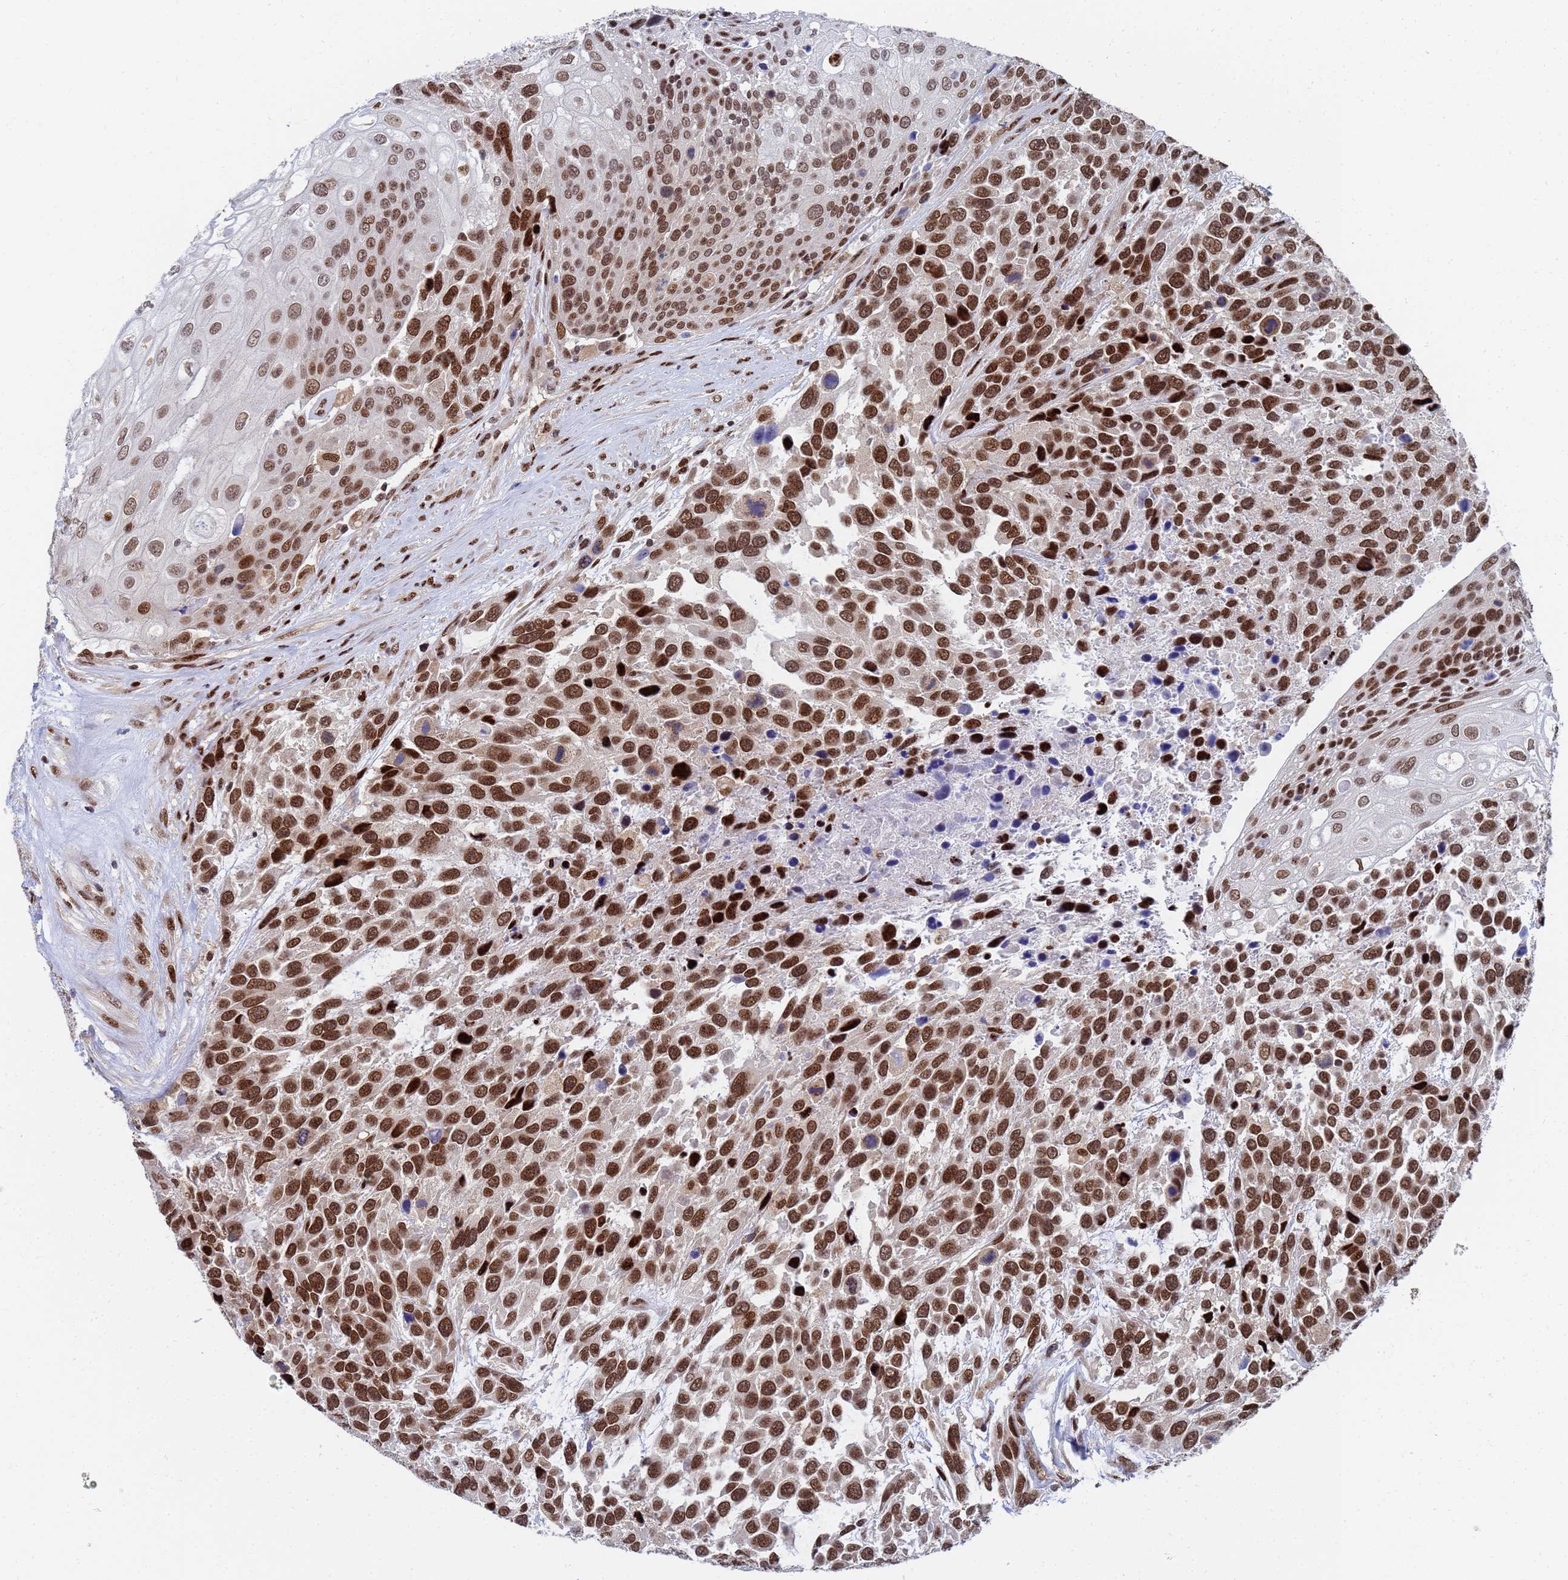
{"staining": {"intensity": "strong", "quantity": ">75%", "location": "nuclear"}, "tissue": "urothelial cancer", "cell_type": "Tumor cells", "image_type": "cancer", "snomed": [{"axis": "morphology", "description": "Urothelial carcinoma, High grade"}, {"axis": "topography", "description": "Urinary bladder"}], "caption": "Urothelial cancer was stained to show a protein in brown. There is high levels of strong nuclear positivity in approximately >75% of tumor cells.", "gene": "AP5Z1", "patient": {"sex": "female", "age": 70}}